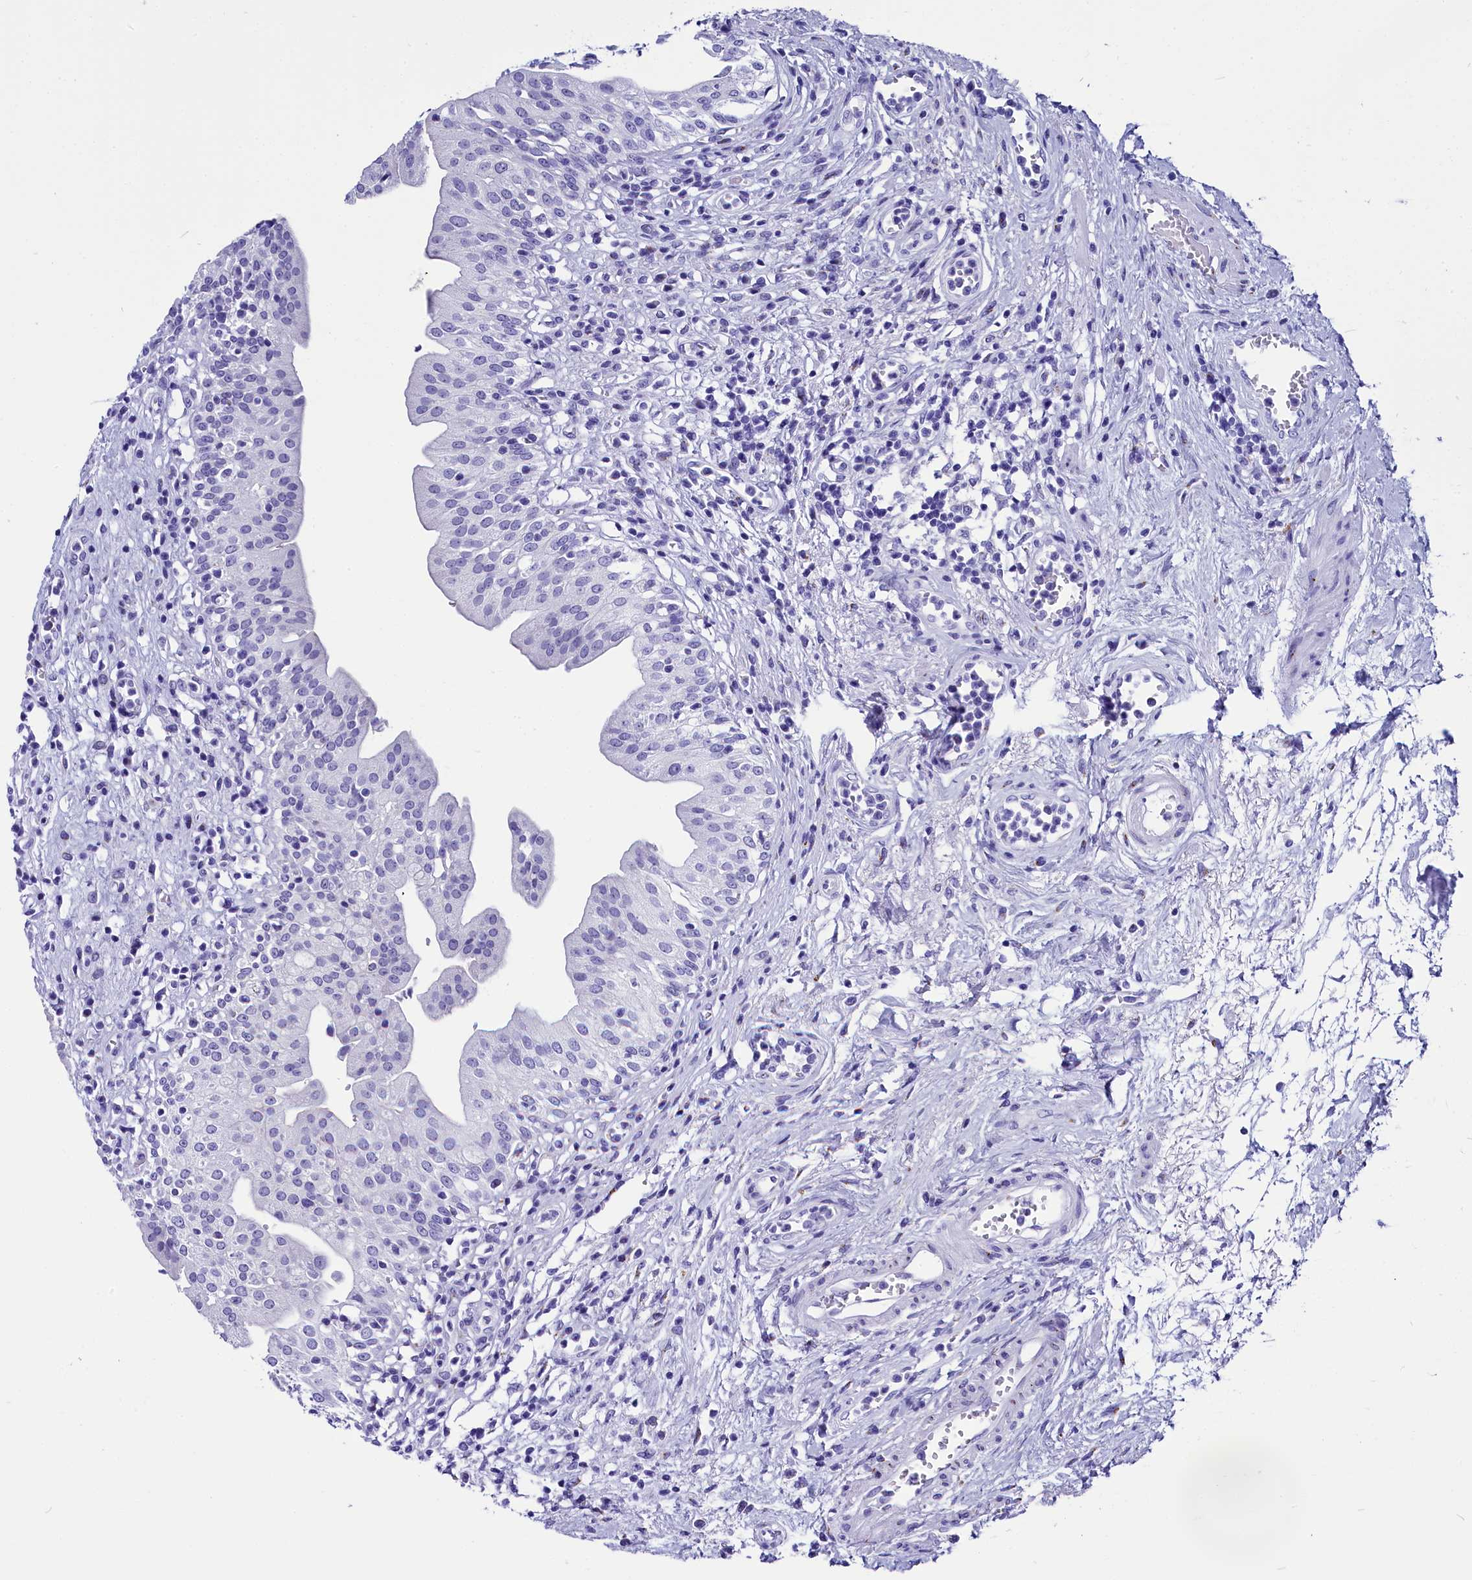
{"staining": {"intensity": "negative", "quantity": "none", "location": "none"}, "tissue": "urinary bladder", "cell_type": "Urothelial cells", "image_type": "normal", "snomed": [{"axis": "morphology", "description": "Normal tissue, NOS"}, {"axis": "morphology", "description": "Inflammation, NOS"}, {"axis": "topography", "description": "Urinary bladder"}], "caption": "A high-resolution image shows immunohistochemistry (IHC) staining of benign urinary bladder, which shows no significant expression in urothelial cells.", "gene": "AP3B2", "patient": {"sex": "male", "age": 63}}